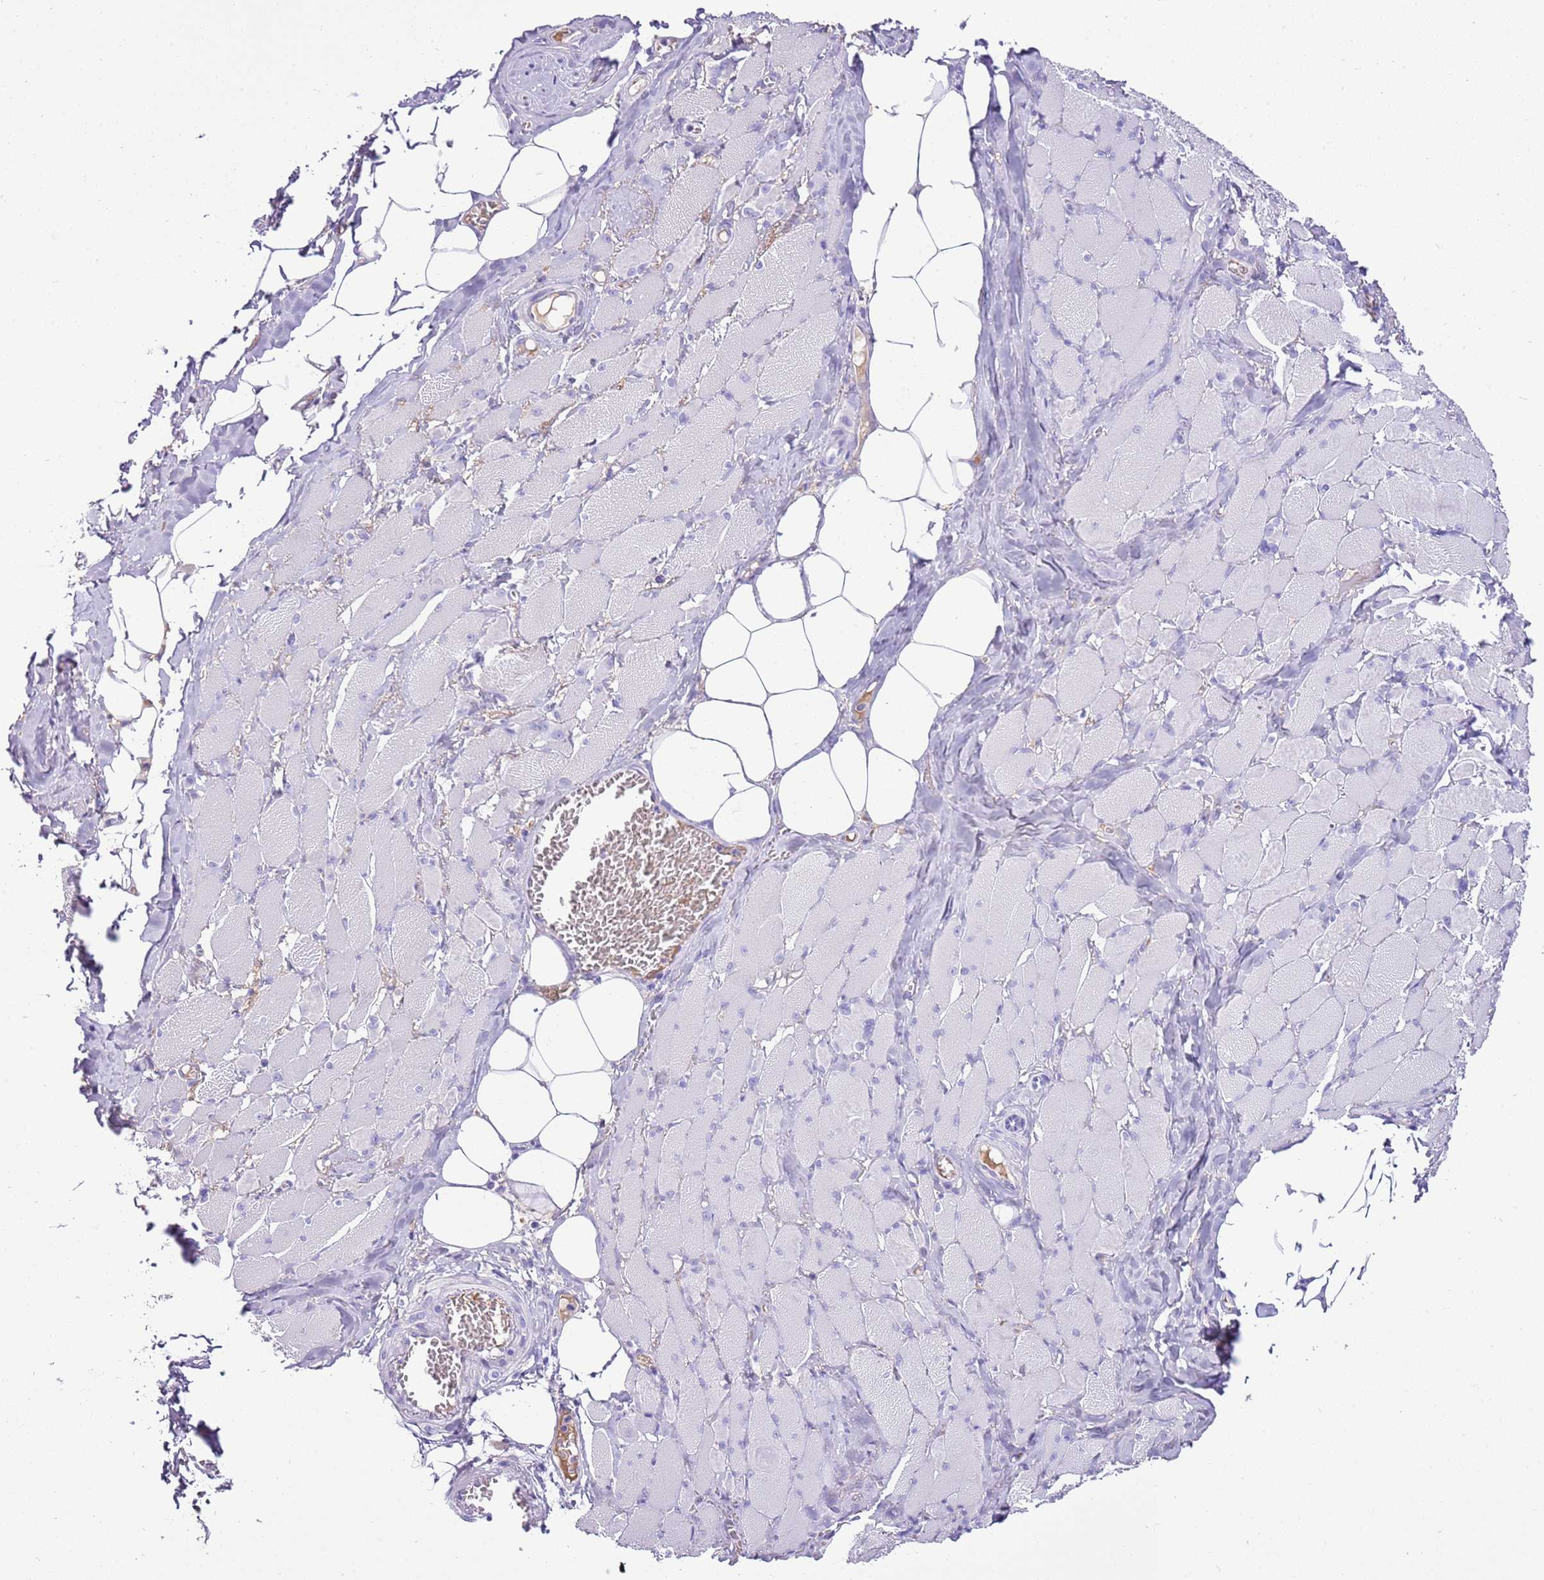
{"staining": {"intensity": "negative", "quantity": "none", "location": "none"}, "tissue": "skeletal muscle", "cell_type": "Myocytes", "image_type": "normal", "snomed": [{"axis": "morphology", "description": "Normal tissue, NOS"}, {"axis": "morphology", "description": "Basal cell carcinoma"}, {"axis": "topography", "description": "Skeletal muscle"}], "caption": "An image of skeletal muscle stained for a protein demonstrates no brown staining in myocytes.", "gene": "IGKV3", "patient": {"sex": "female", "age": 64}}